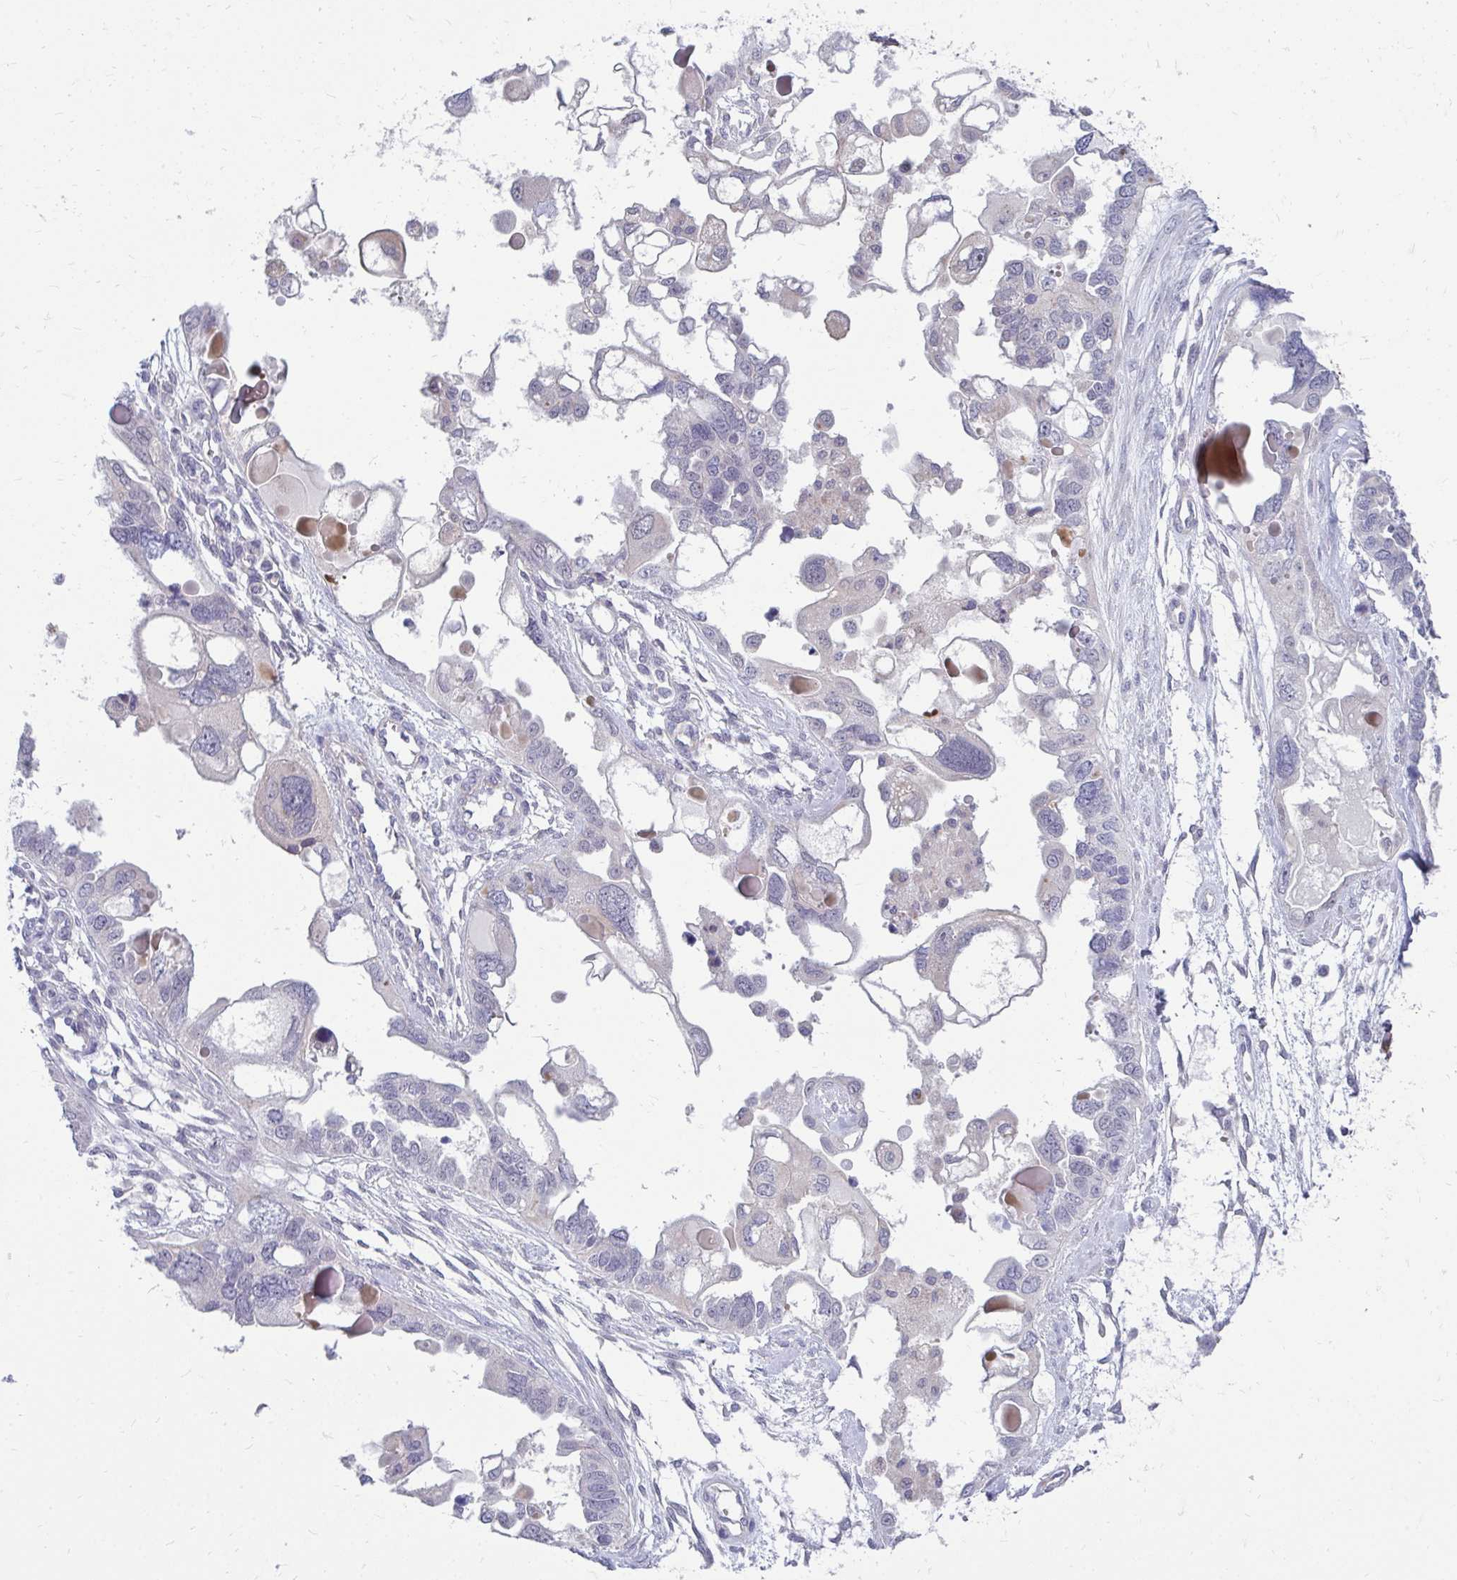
{"staining": {"intensity": "negative", "quantity": "none", "location": "none"}, "tissue": "ovarian cancer", "cell_type": "Tumor cells", "image_type": "cancer", "snomed": [{"axis": "morphology", "description": "Cystadenocarcinoma, serous, NOS"}, {"axis": "topography", "description": "Ovary"}], "caption": "High power microscopy histopathology image of an immunohistochemistry histopathology image of ovarian cancer (serous cystadenocarcinoma), revealing no significant positivity in tumor cells.", "gene": "MROH8", "patient": {"sex": "female", "age": 51}}